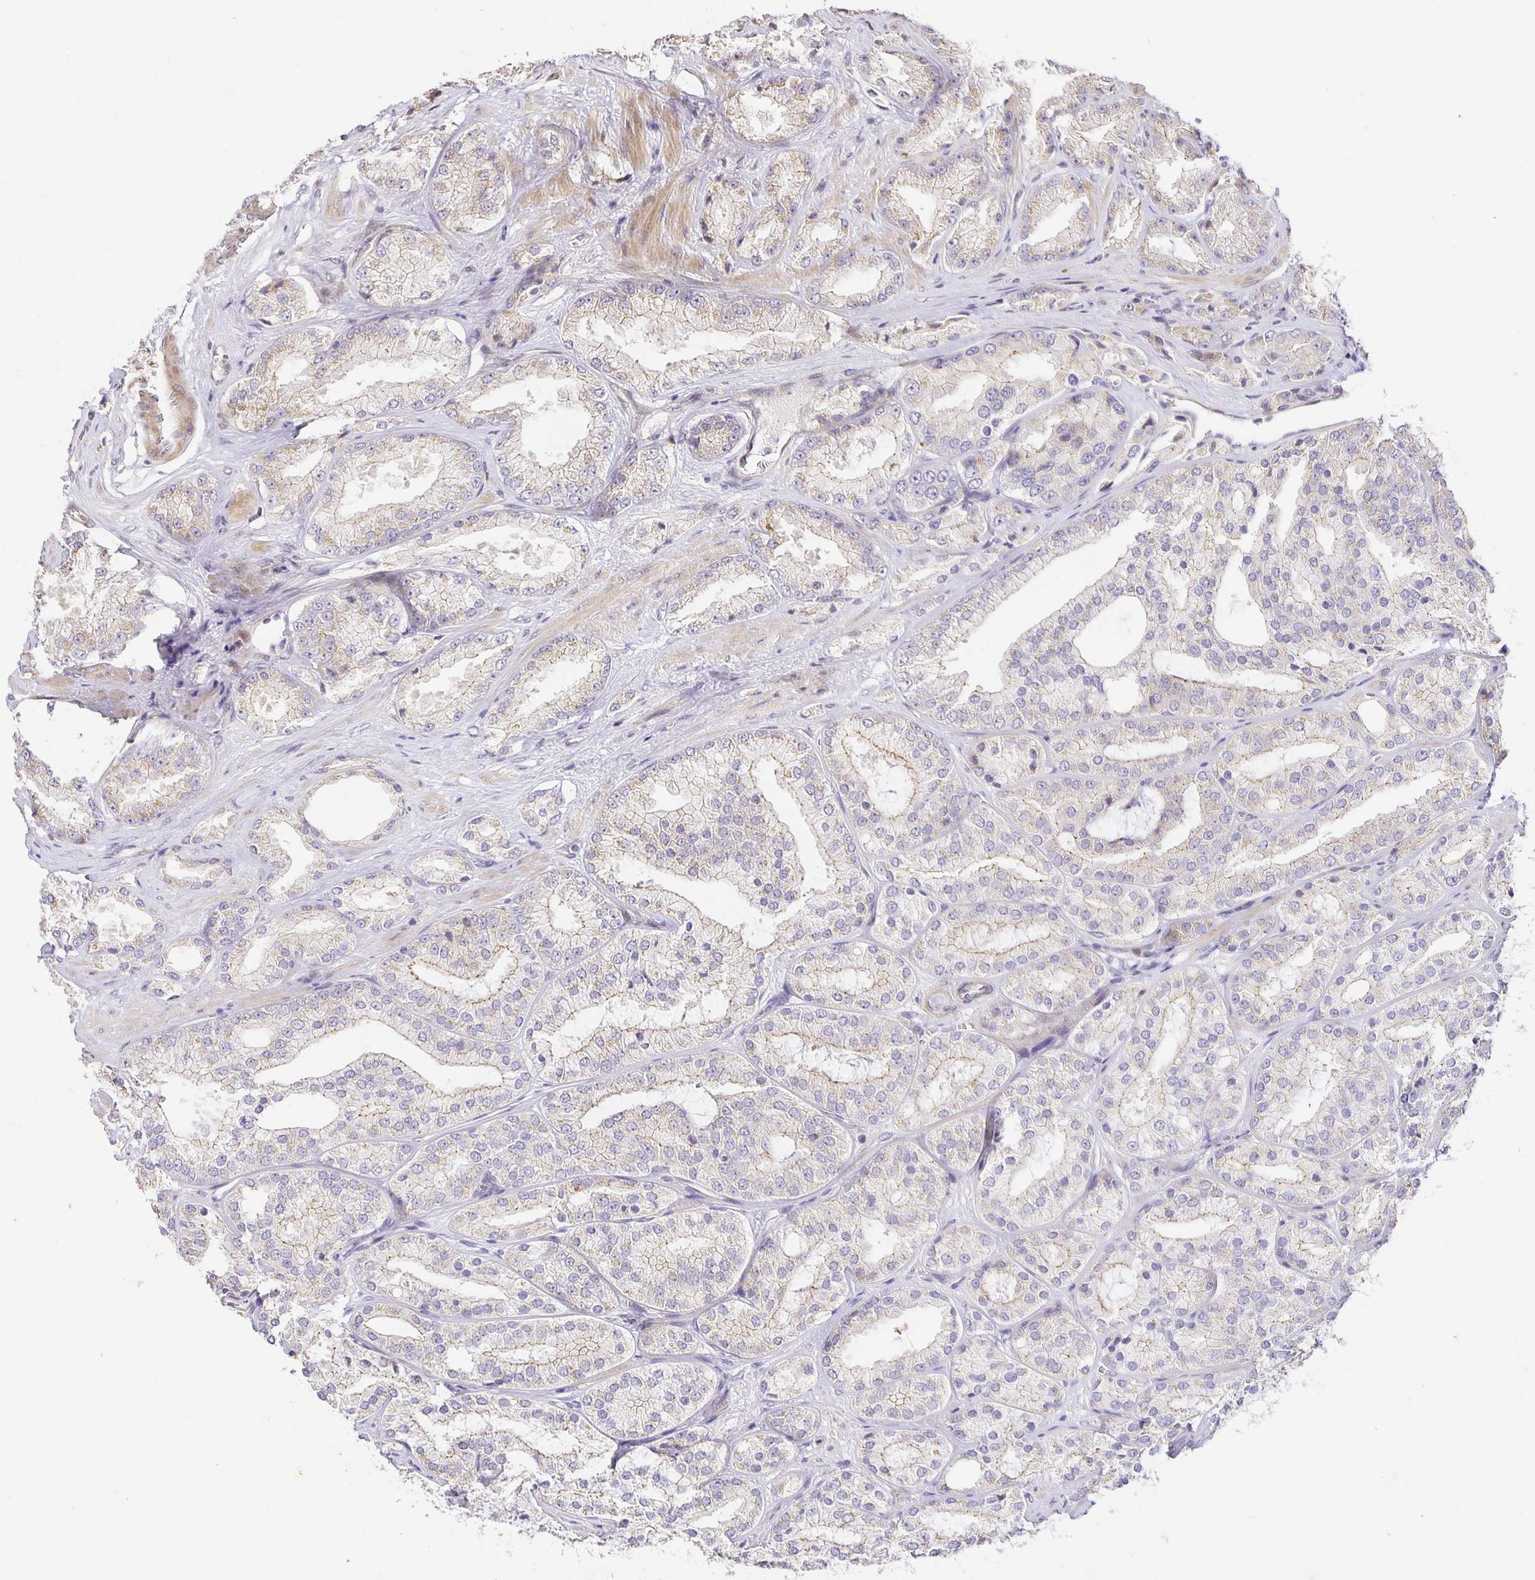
{"staining": {"intensity": "weak", "quantity": "<25%", "location": "cytoplasmic/membranous"}, "tissue": "prostate cancer", "cell_type": "Tumor cells", "image_type": "cancer", "snomed": [{"axis": "morphology", "description": "Adenocarcinoma, High grade"}, {"axis": "topography", "description": "Prostate"}], "caption": "IHC of prostate cancer (high-grade adenocarcinoma) reveals no staining in tumor cells.", "gene": "TJP3", "patient": {"sex": "male", "age": 68}}